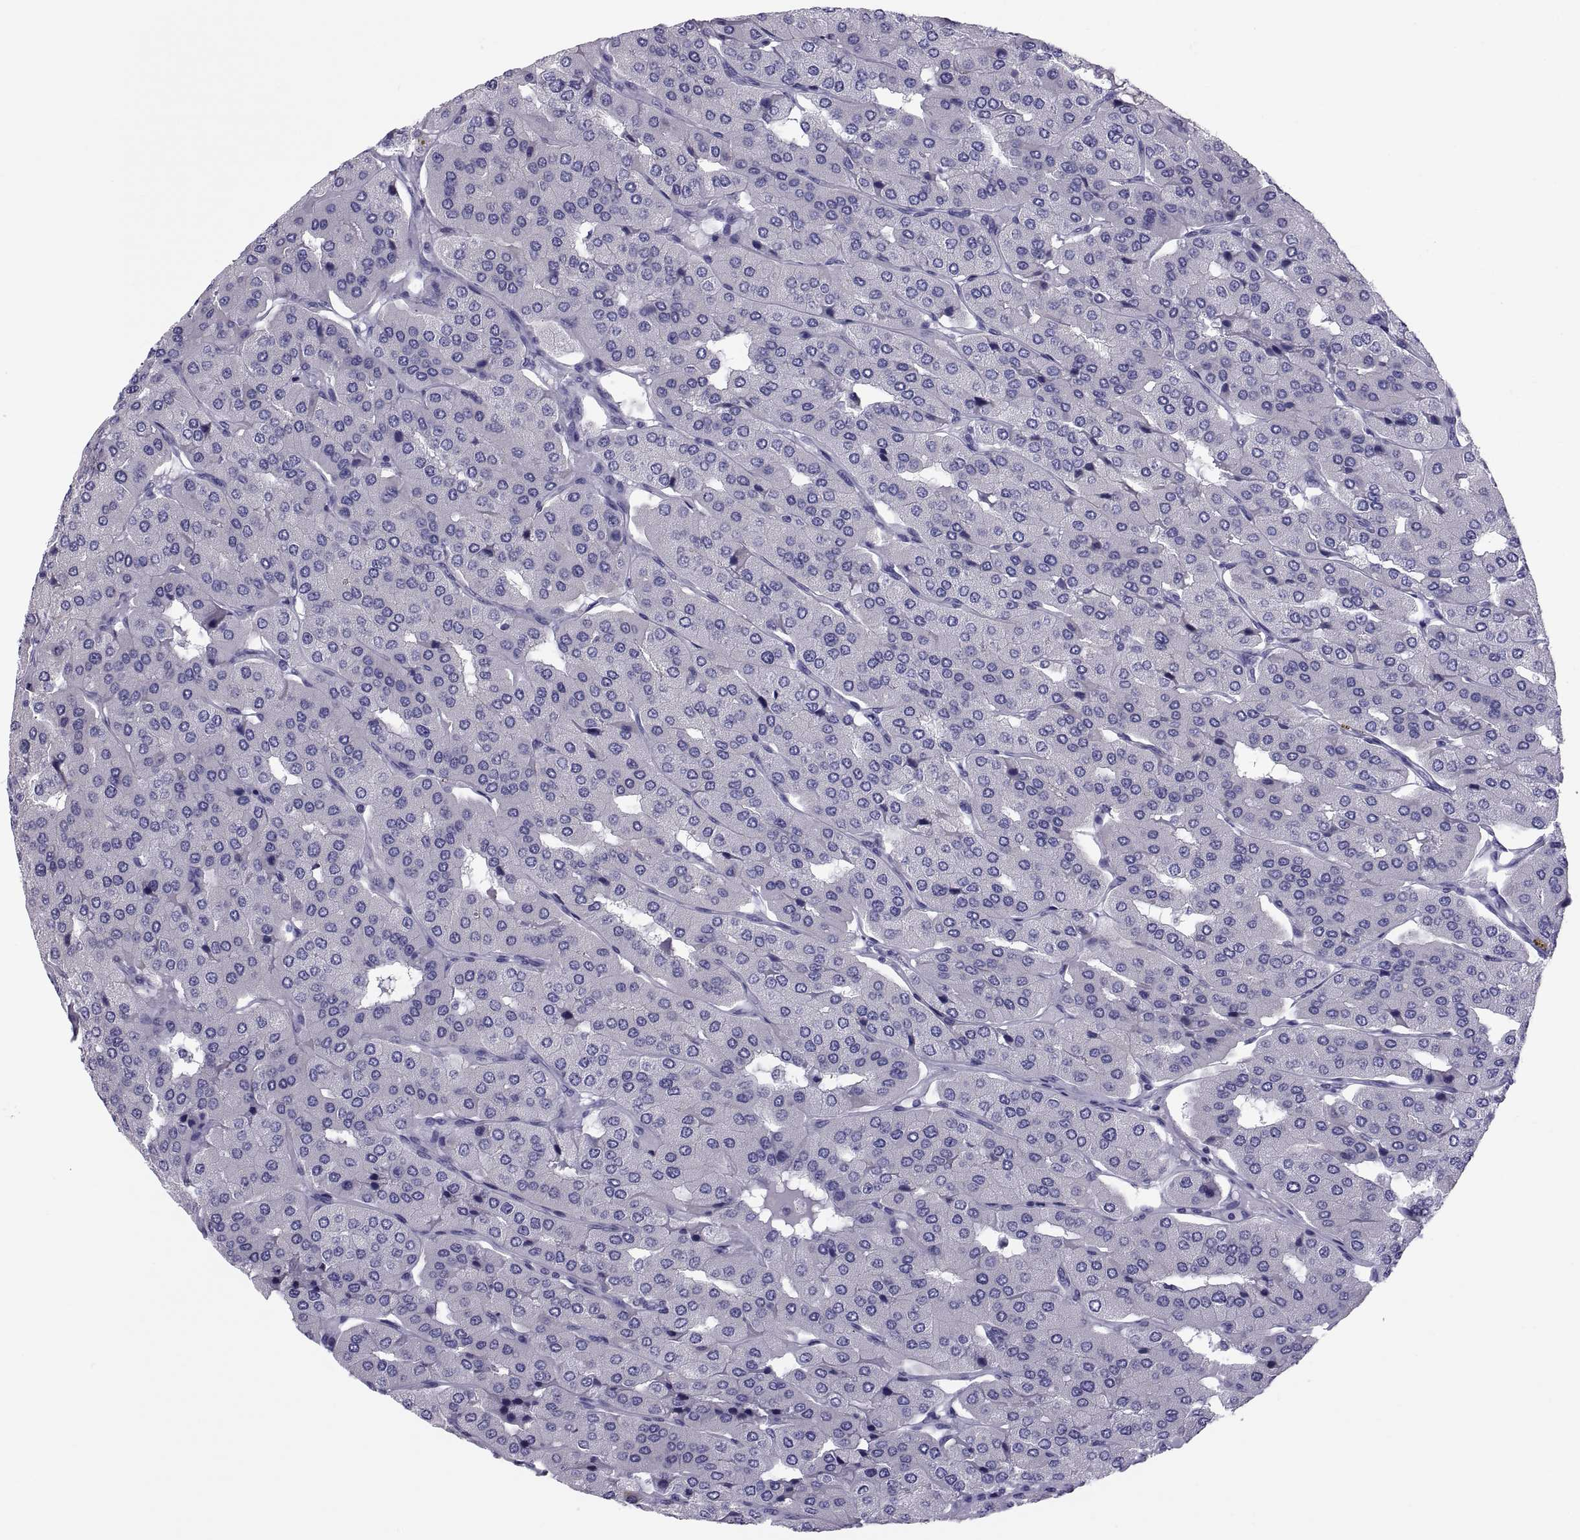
{"staining": {"intensity": "negative", "quantity": "none", "location": "none"}, "tissue": "parathyroid gland", "cell_type": "Glandular cells", "image_type": "normal", "snomed": [{"axis": "morphology", "description": "Normal tissue, NOS"}, {"axis": "morphology", "description": "Adenoma, NOS"}, {"axis": "topography", "description": "Parathyroid gland"}], "caption": "Immunohistochemical staining of unremarkable human parathyroid gland reveals no significant expression in glandular cells.", "gene": "RNASE12", "patient": {"sex": "female", "age": 86}}